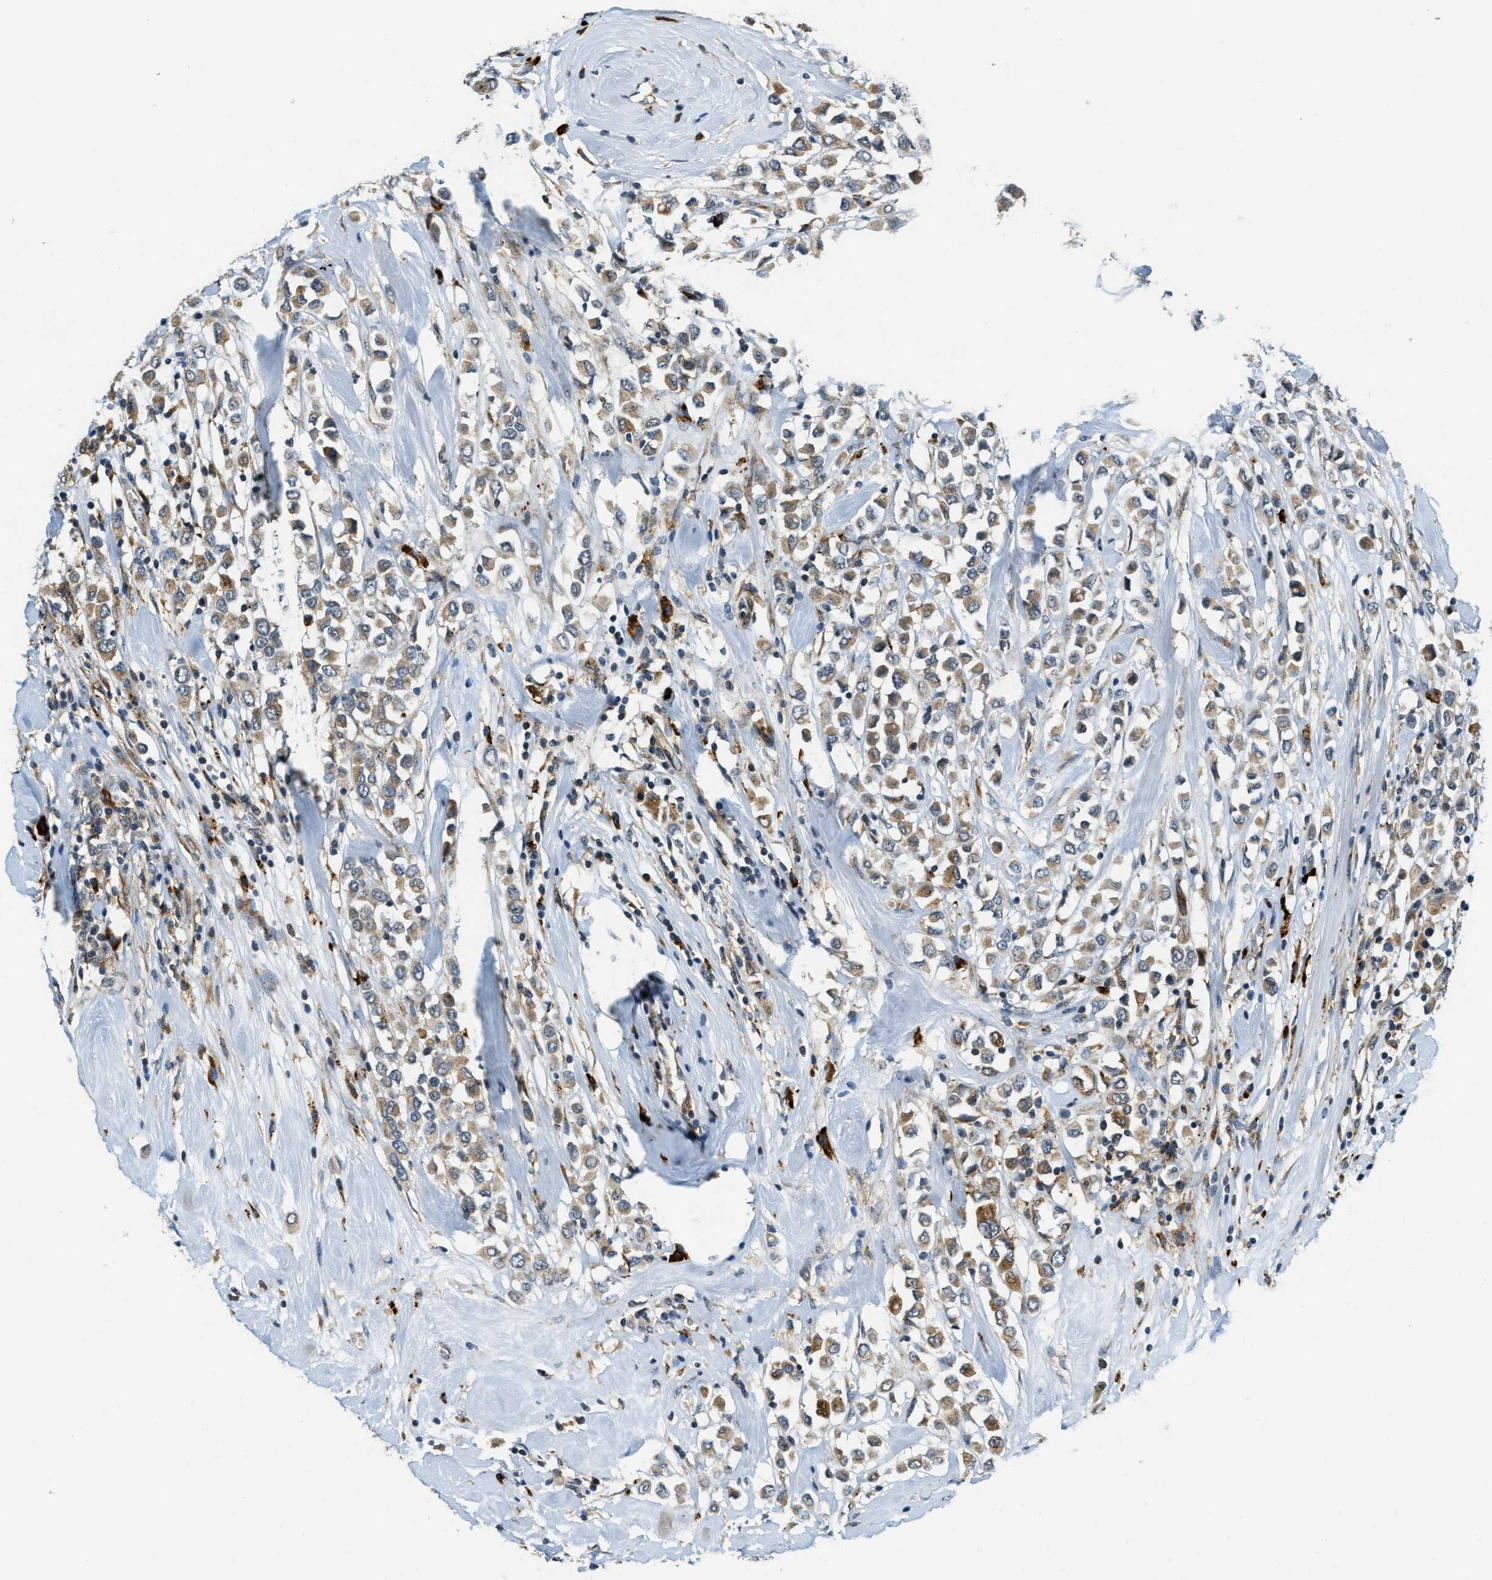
{"staining": {"intensity": "moderate", "quantity": ">75%", "location": "cytoplasmic/membranous"}, "tissue": "breast cancer", "cell_type": "Tumor cells", "image_type": "cancer", "snomed": [{"axis": "morphology", "description": "Duct carcinoma"}, {"axis": "topography", "description": "Breast"}], "caption": "Human infiltrating ductal carcinoma (breast) stained with a brown dye shows moderate cytoplasmic/membranous positive staining in approximately >75% of tumor cells.", "gene": "HERC2", "patient": {"sex": "female", "age": 61}}